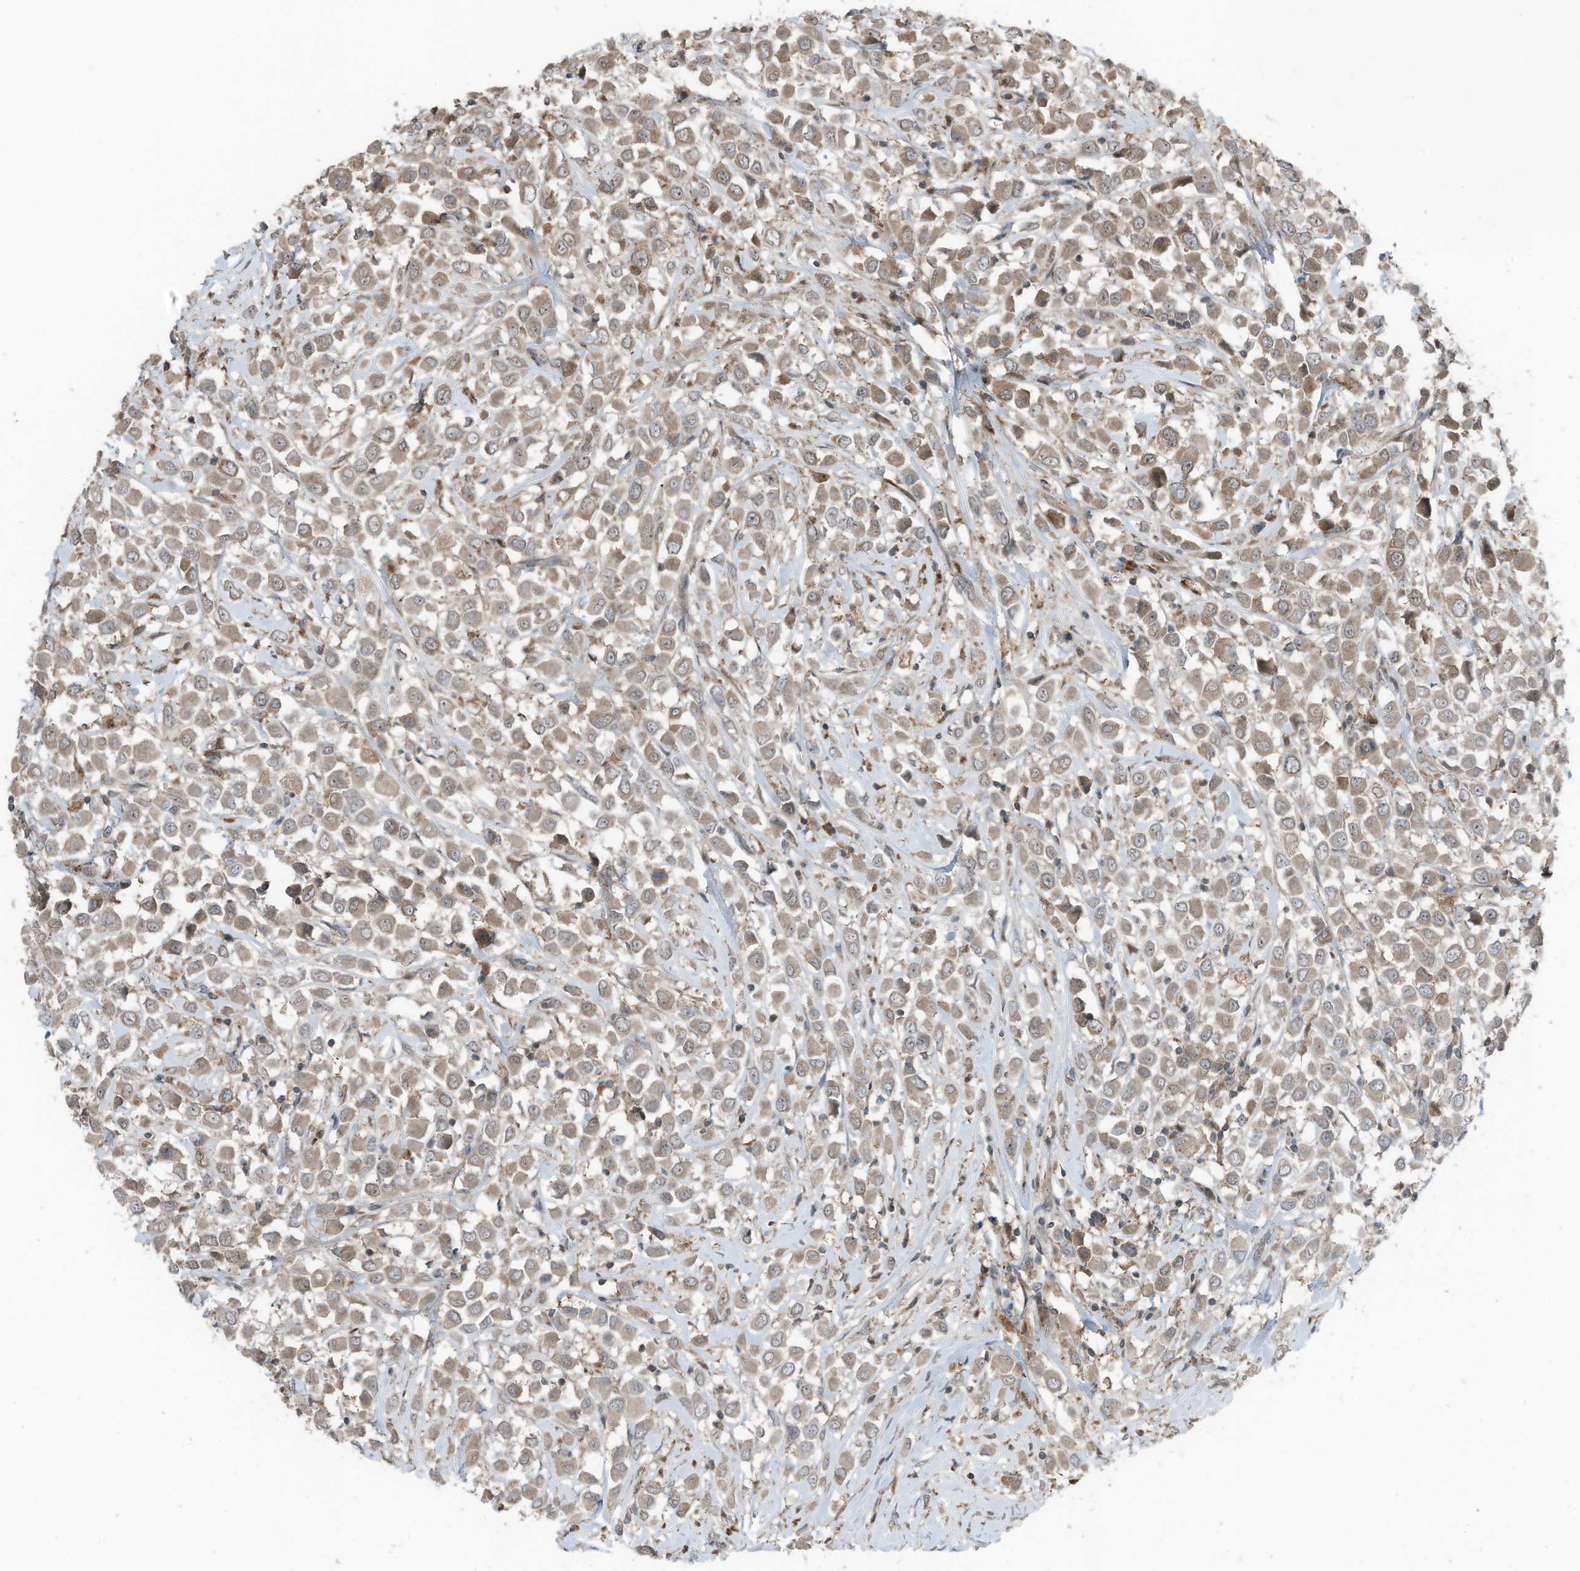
{"staining": {"intensity": "weak", "quantity": ">75%", "location": "cytoplasmic/membranous"}, "tissue": "breast cancer", "cell_type": "Tumor cells", "image_type": "cancer", "snomed": [{"axis": "morphology", "description": "Duct carcinoma"}, {"axis": "topography", "description": "Breast"}], "caption": "The photomicrograph demonstrates immunohistochemical staining of breast cancer (intraductal carcinoma). There is weak cytoplasmic/membranous positivity is identified in about >75% of tumor cells. (Brightfield microscopy of DAB IHC at high magnification).", "gene": "TXNDC9", "patient": {"sex": "female", "age": 61}}